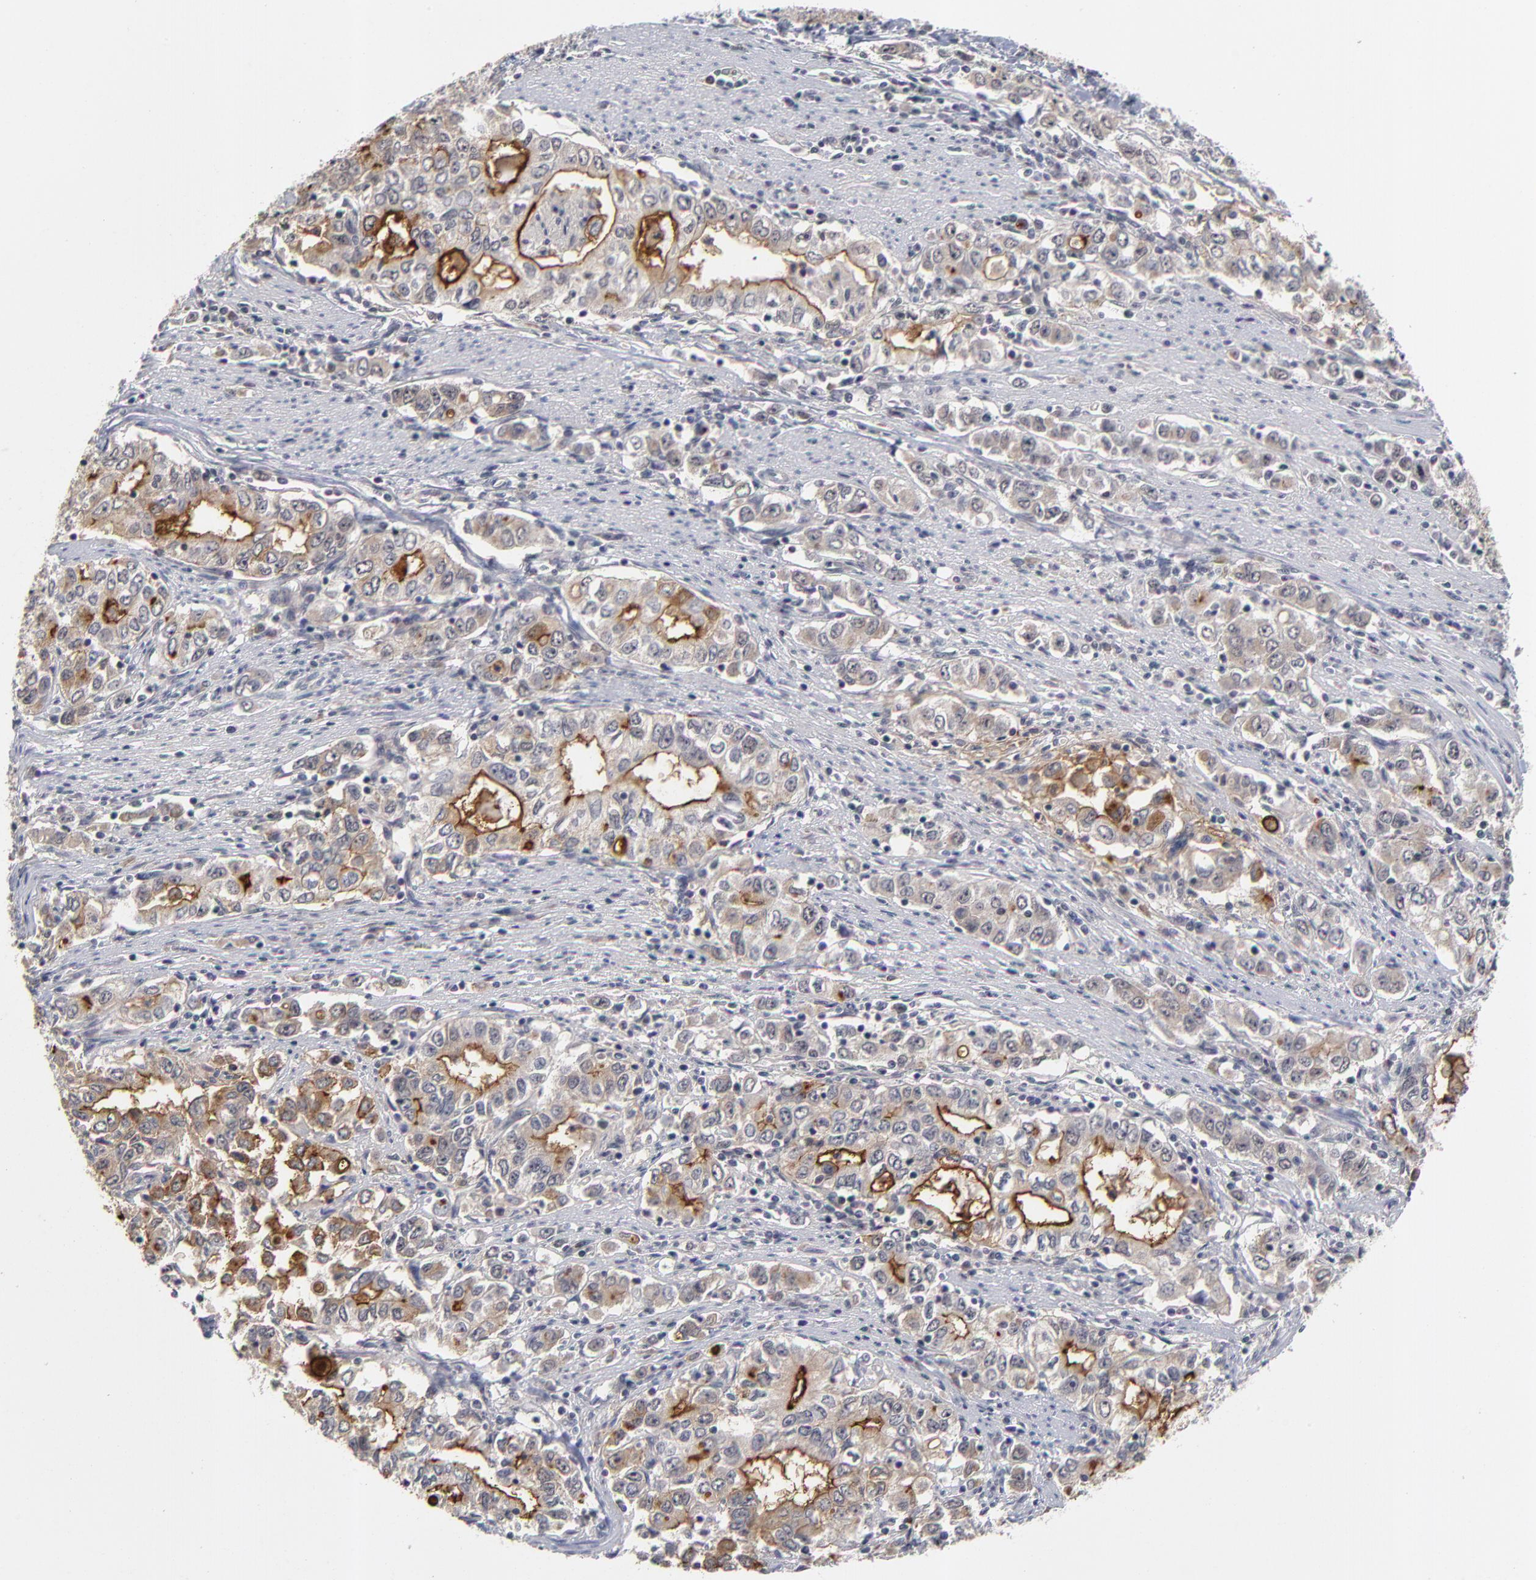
{"staining": {"intensity": "moderate", "quantity": ">75%", "location": "cytoplasmic/membranous"}, "tissue": "stomach cancer", "cell_type": "Tumor cells", "image_type": "cancer", "snomed": [{"axis": "morphology", "description": "Adenocarcinoma, NOS"}, {"axis": "topography", "description": "Stomach, lower"}], "caption": "Protein expression analysis of stomach cancer shows moderate cytoplasmic/membranous positivity in about >75% of tumor cells.", "gene": "WSB1", "patient": {"sex": "female", "age": 72}}